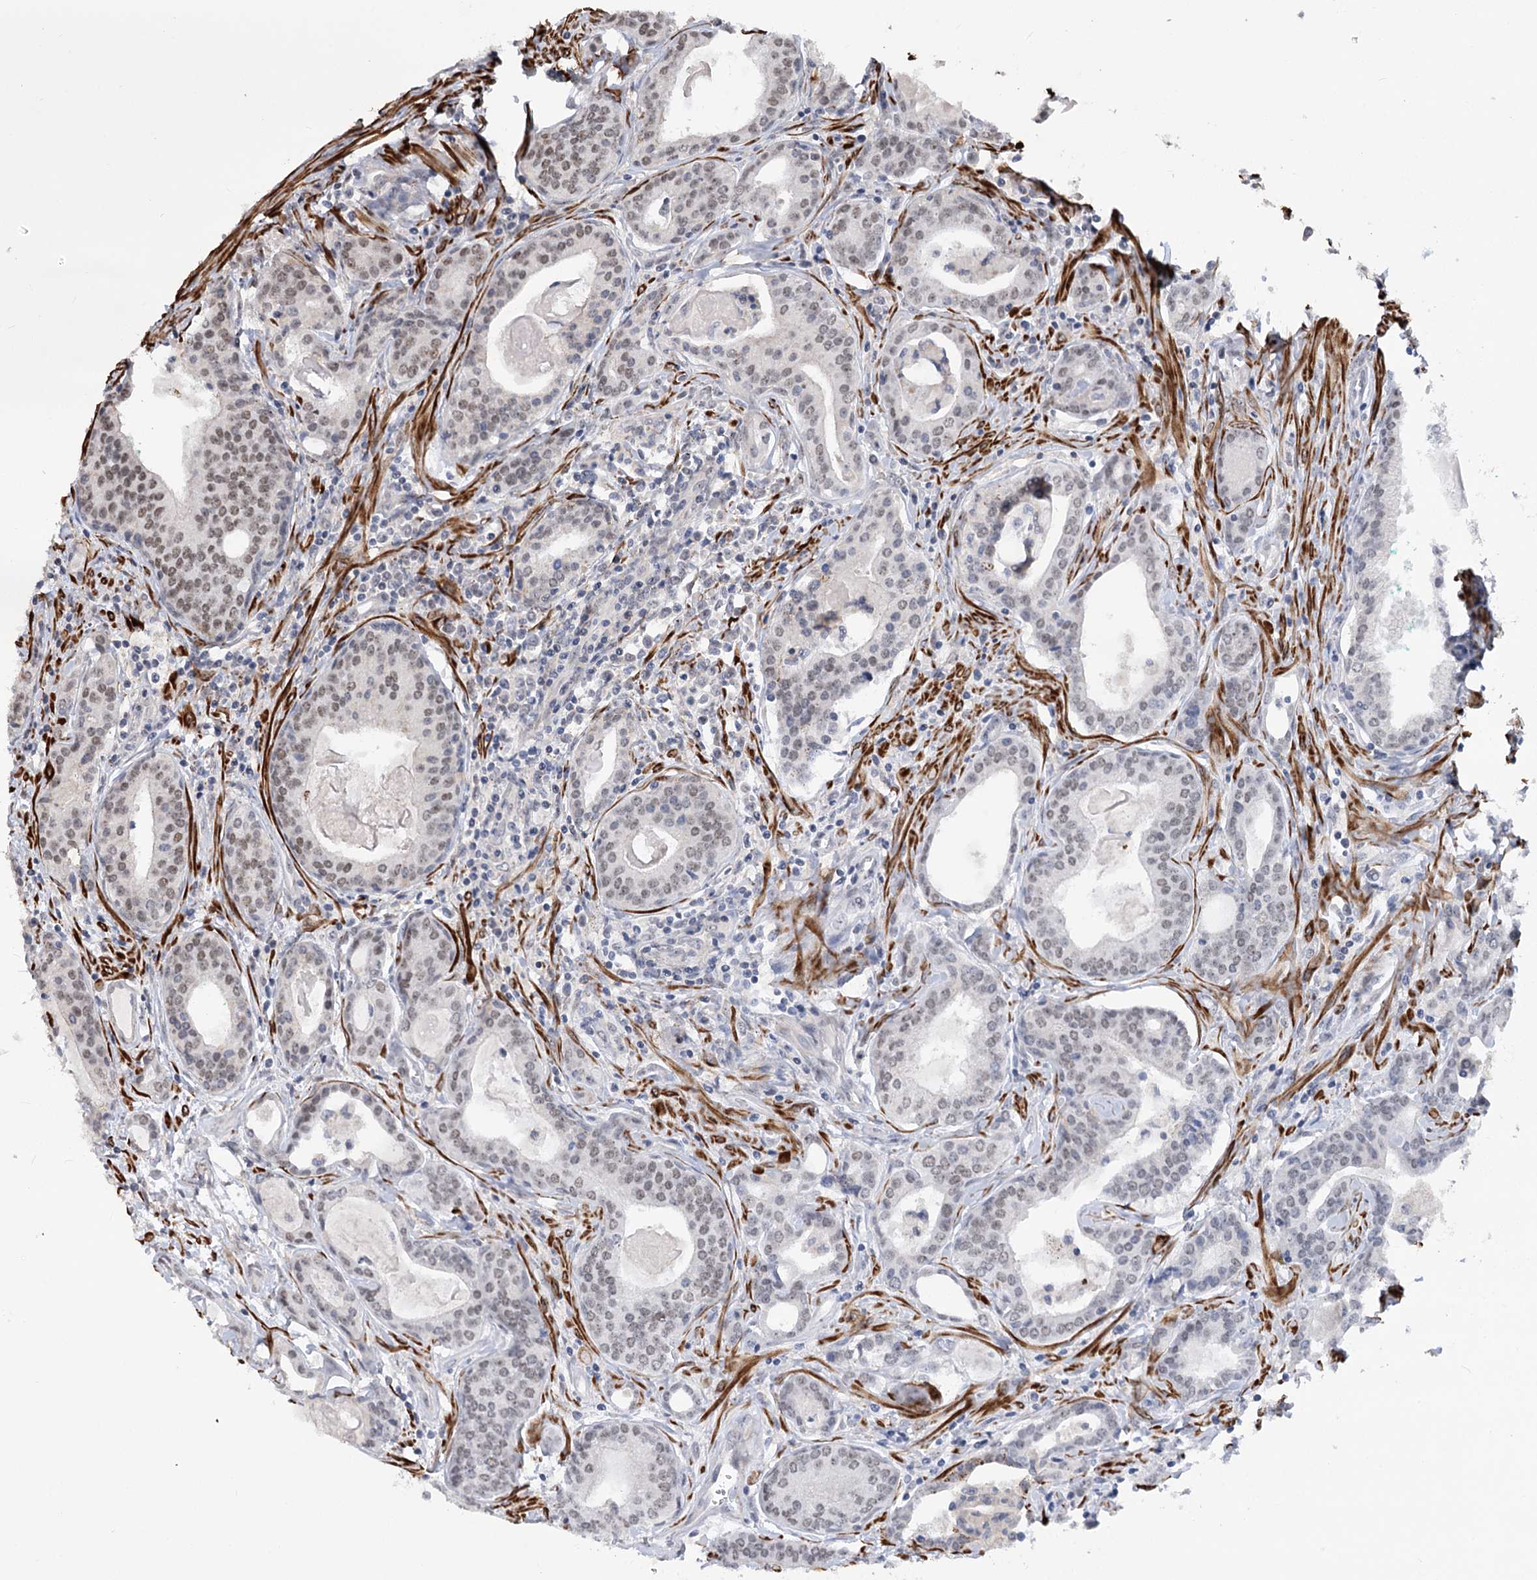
{"staining": {"intensity": "negative", "quantity": "none", "location": "none"}, "tissue": "prostate cancer", "cell_type": "Tumor cells", "image_type": "cancer", "snomed": [{"axis": "morphology", "description": "Adenocarcinoma, High grade"}, {"axis": "topography", "description": "Prostate"}], "caption": "Immunohistochemical staining of human high-grade adenocarcinoma (prostate) reveals no significant expression in tumor cells. (IHC, brightfield microscopy, high magnification).", "gene": "ZSCAN23", "patient": {"sex": "male", "age": 68}}